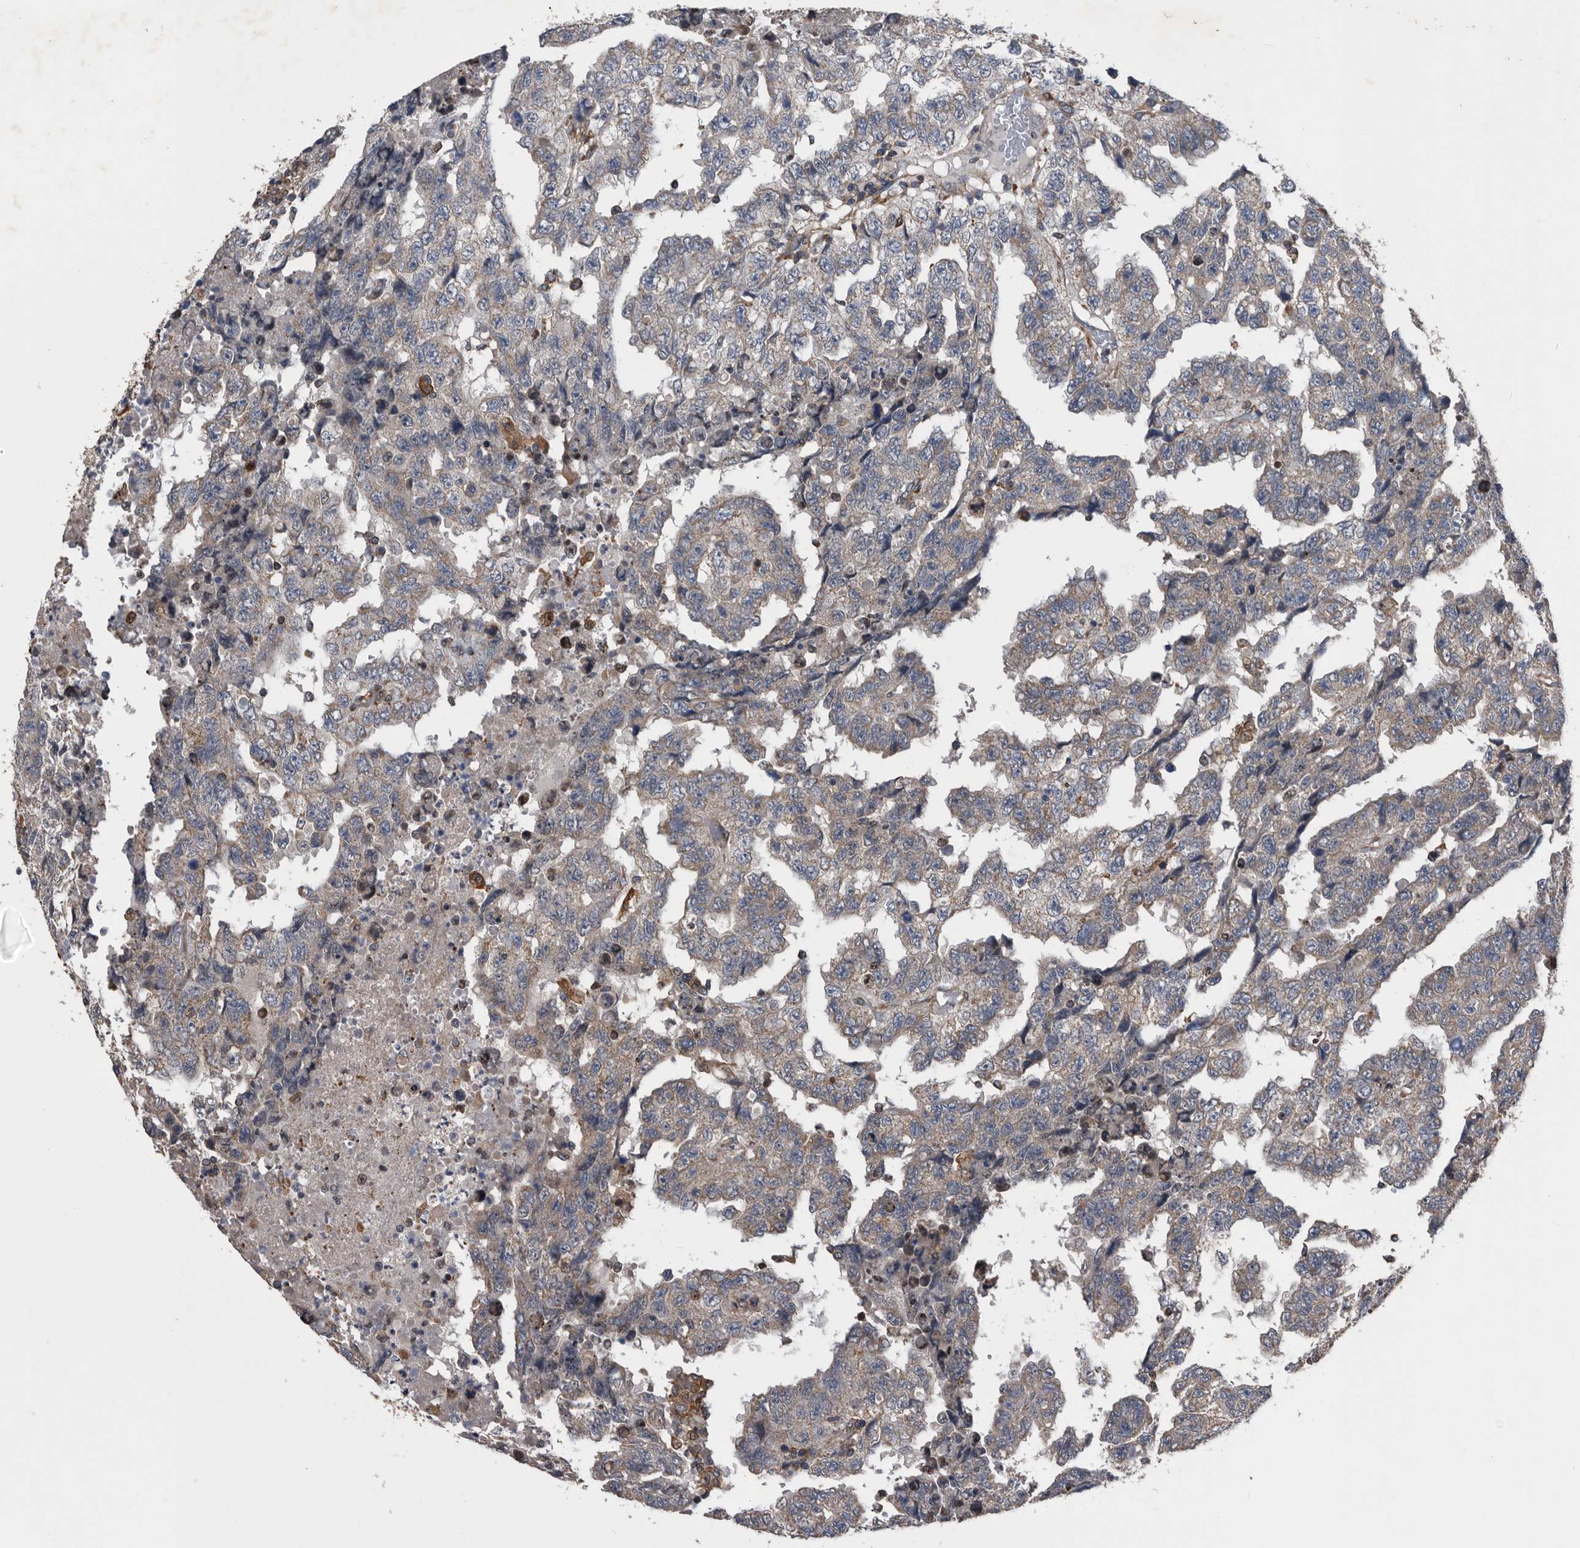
{"staining": {"intensity": "weak", "quantity": ">75%", "location": "cytoplasmic/membranous"}, "tissue": "testis cancer", "cell_type": "Tumor cells", "image_type": "cancer", "snomed": [{"axis": "morphology", "description": "Necrosis, NOS"}, {"axis": "morphology", "description": "Carcinoma, Embryonal, NOS"}, {"axis": "topography", "description": "Testis"}], "caption": "IHC photomicrograph of neoplastic tissue: testis cancer (embryonal carcinoma) stained using immunohistochemistry (IHC) reveals low levels of weak protein expression localized specifically in the cytoplasmic/membranous of tumor cells, appearing as a cytoplasmic/membranous brown color.", "gene": "NRBP1", "patient": {"sex": "male", "age": 19}}